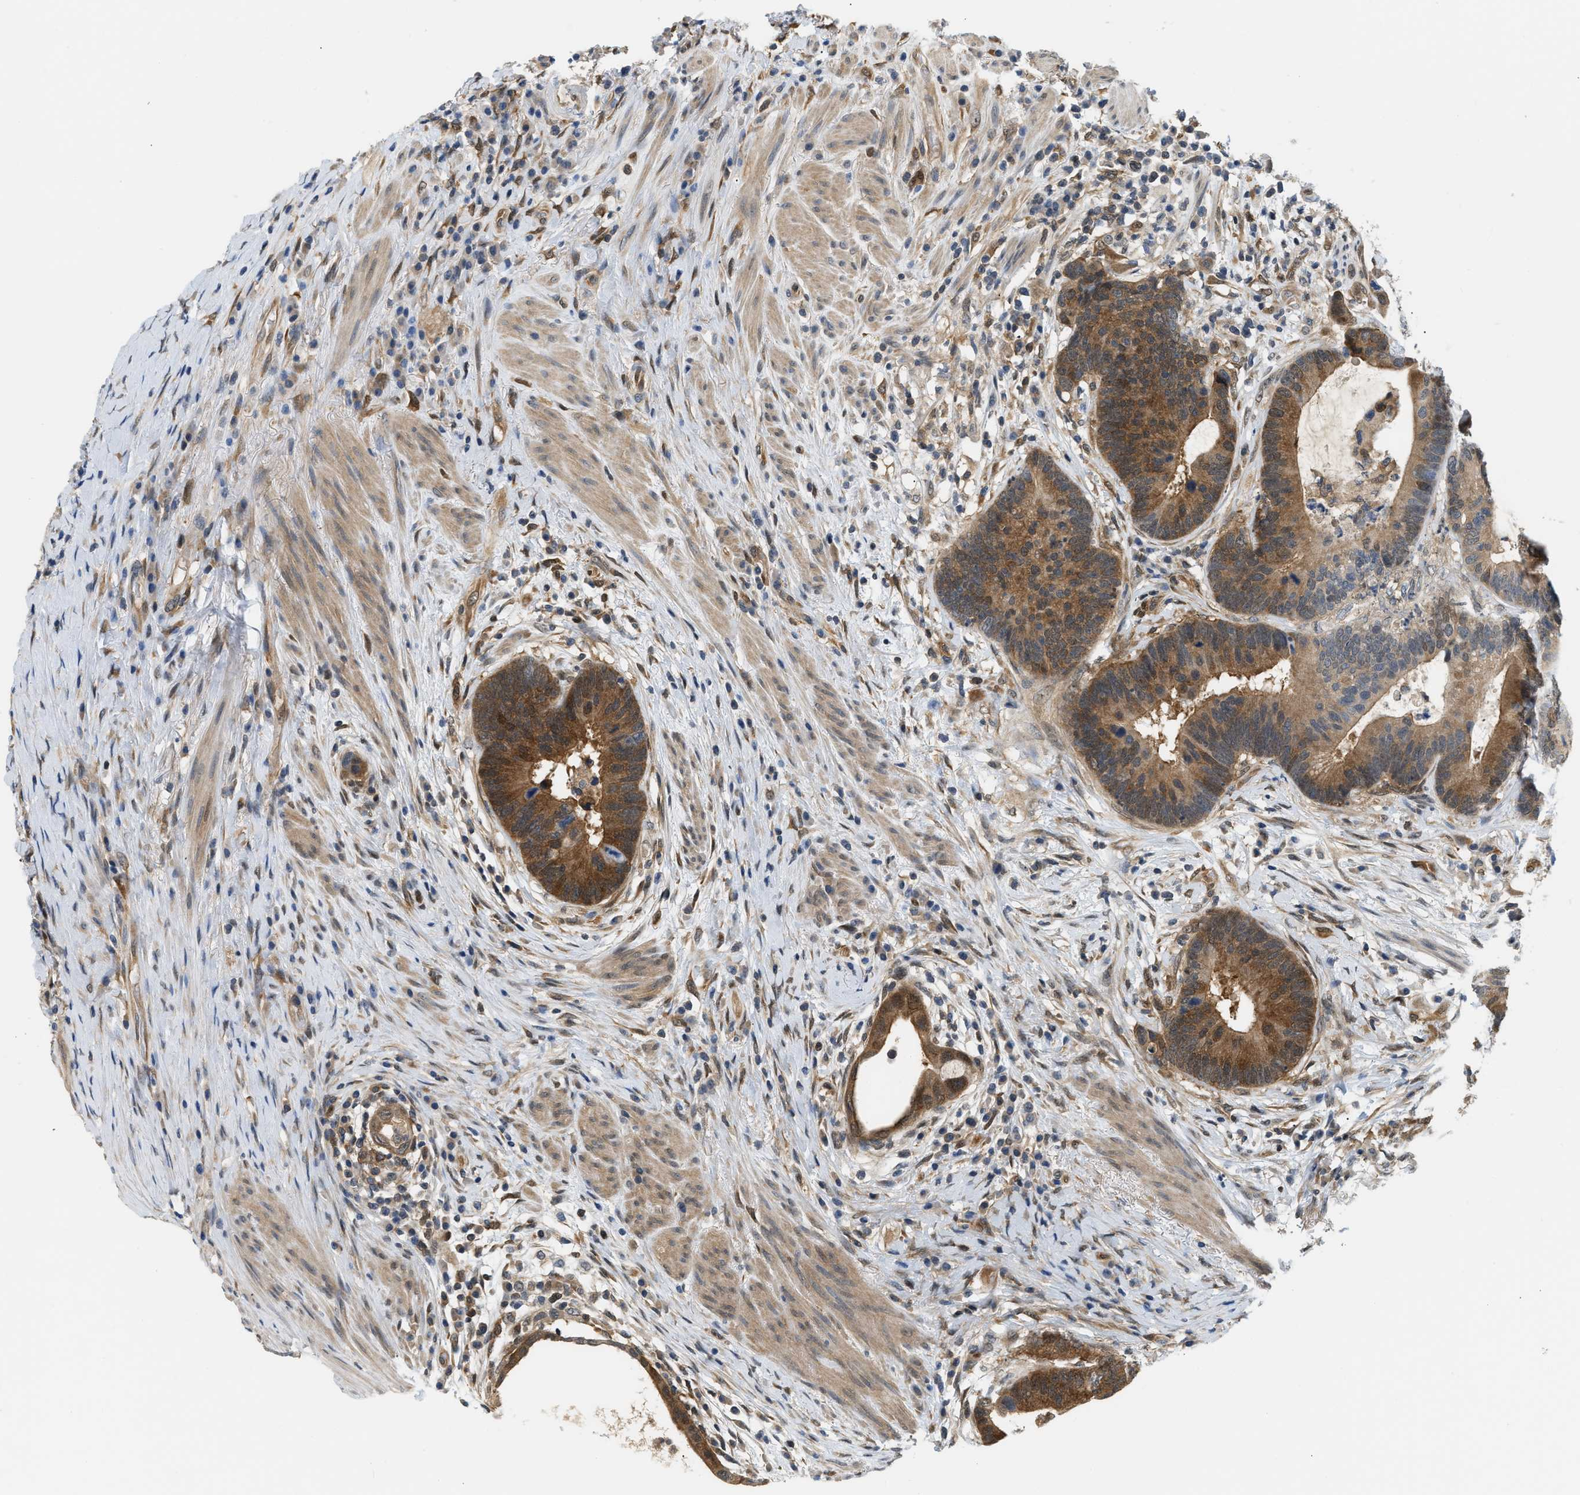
{"staining": {"intensity": "moderate", "quantity": ">75%", "location": "cytoplasmic/membranous"}, "tissue": "colorectal cancer", "cell_type": "Tumor cells", "image_type": "cancer", "snomed": [{"axis": "morphology", "description": "Adenocarcinoma, NOS"}, {"axis": "topography", "description": "Rectum"}], "caption": "Immunohistochemistry (IHC) of human colorectal cancer (adenocarcinoma) reveals medium levels of moderate cytoplasmic/membranous positivity in about >75% of tumor cells. The staining is performed using DAB (3,3'-diaminobenzidine) brown chromogen to label protein expression. The nuclei are counter-stained blue using hematoxylin.", "gene": "EIF4EBP2", "patient": {"sex": "female", "age": 89}}